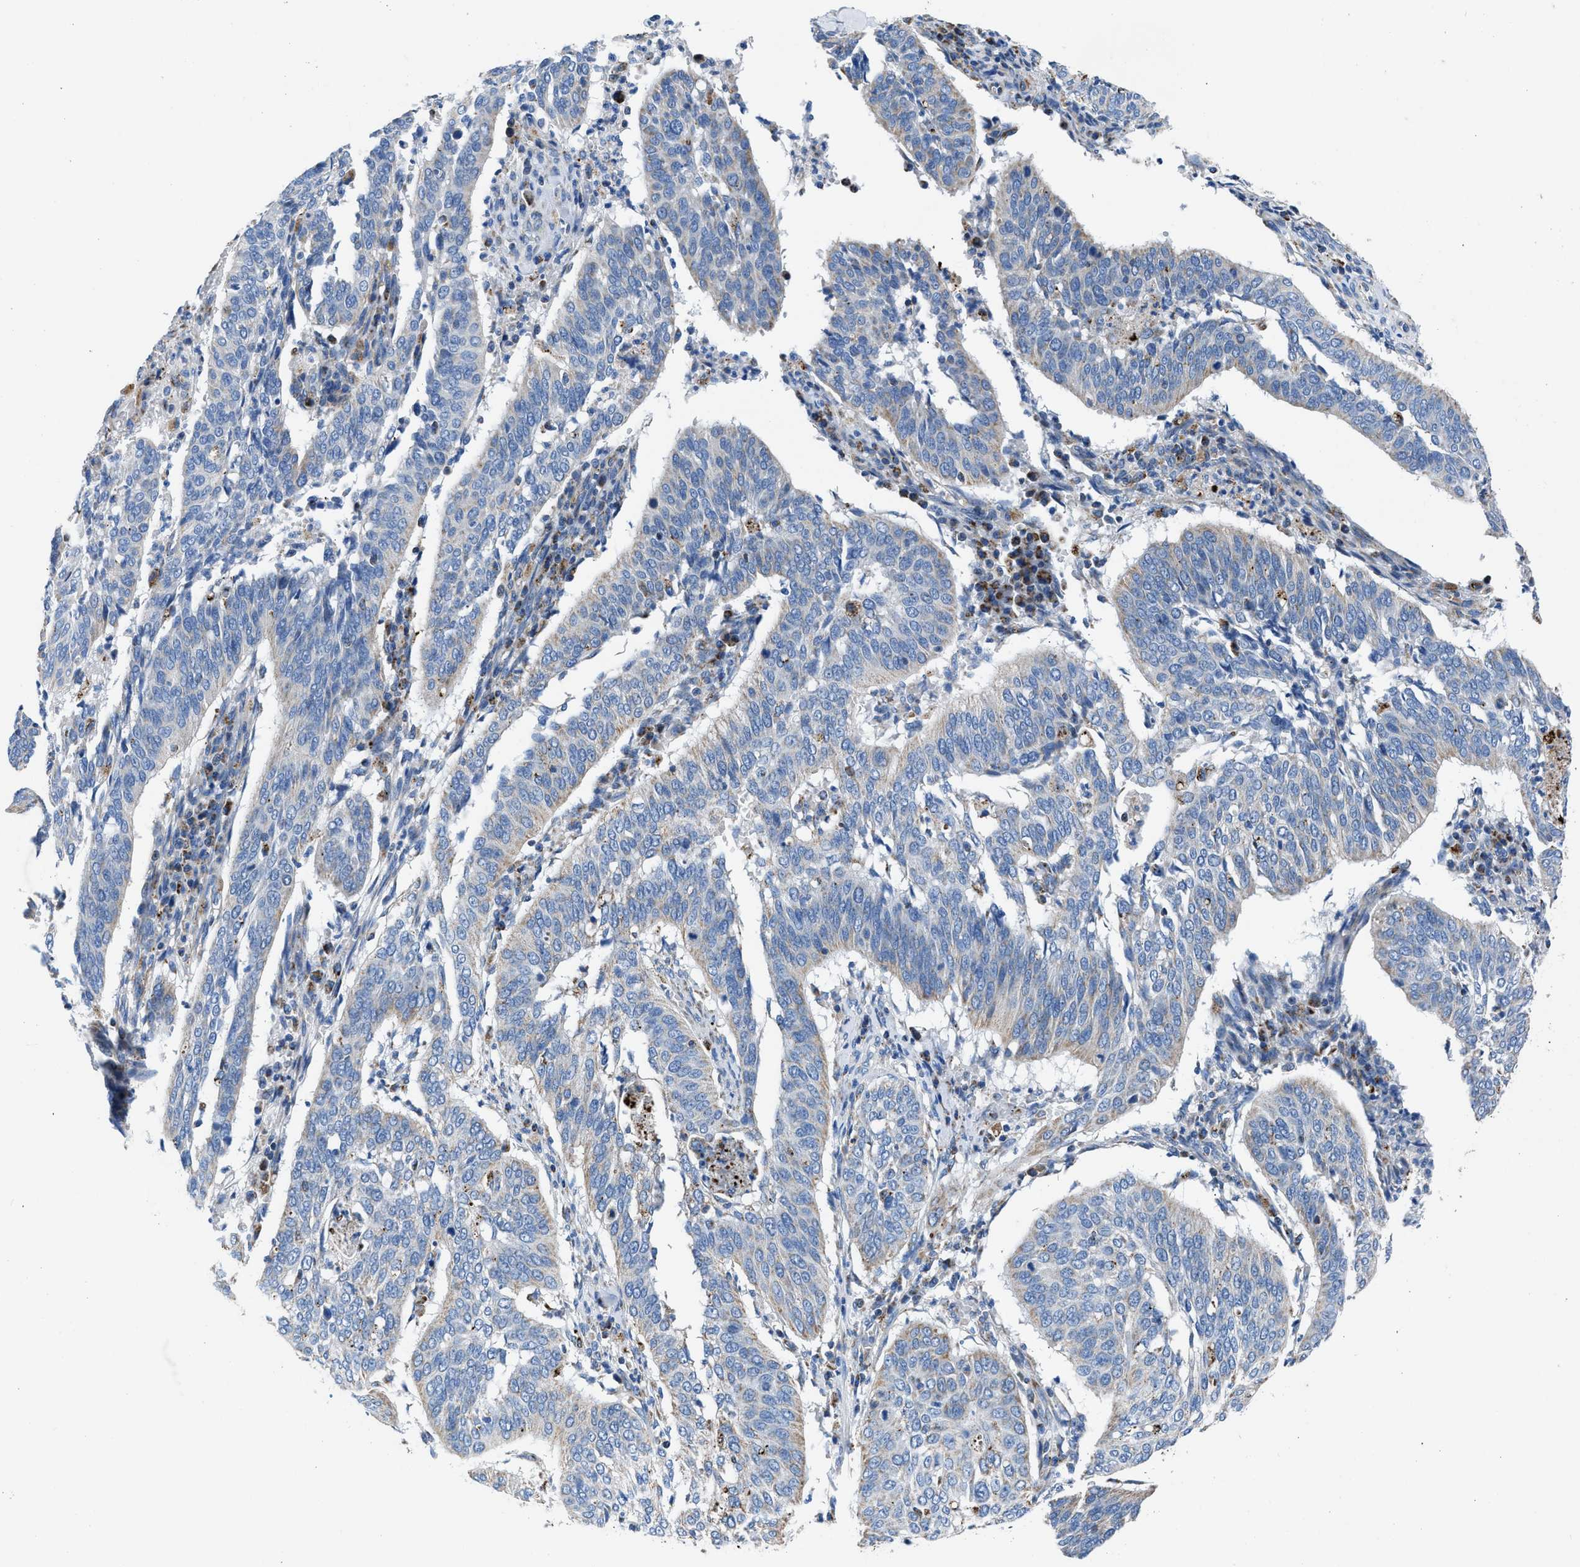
{"staining": {"intensity": "weak", "quantity": "<25%", "location": "cytoplasmic/membranous"}, "tissue": "cervical cancer", "cell_type": "Tumor cells", "image_type": "cancer", "snomed": [{"axis": "morphology", "description": "Normal tissue, NOS"}, {"axis": "morphology", "description": "Squamous cell carcinoma, NOS"}, {"axis": "topography", "description": "Cervix"}], "caption": "Immunohistochemical staining of cervical squamous cell carcinoma displays no significant staining in tumor cells. Nuclei are stained in blue.", "gene": "ZDHHC3", "patient": {"sex": "female", "age": 39}}